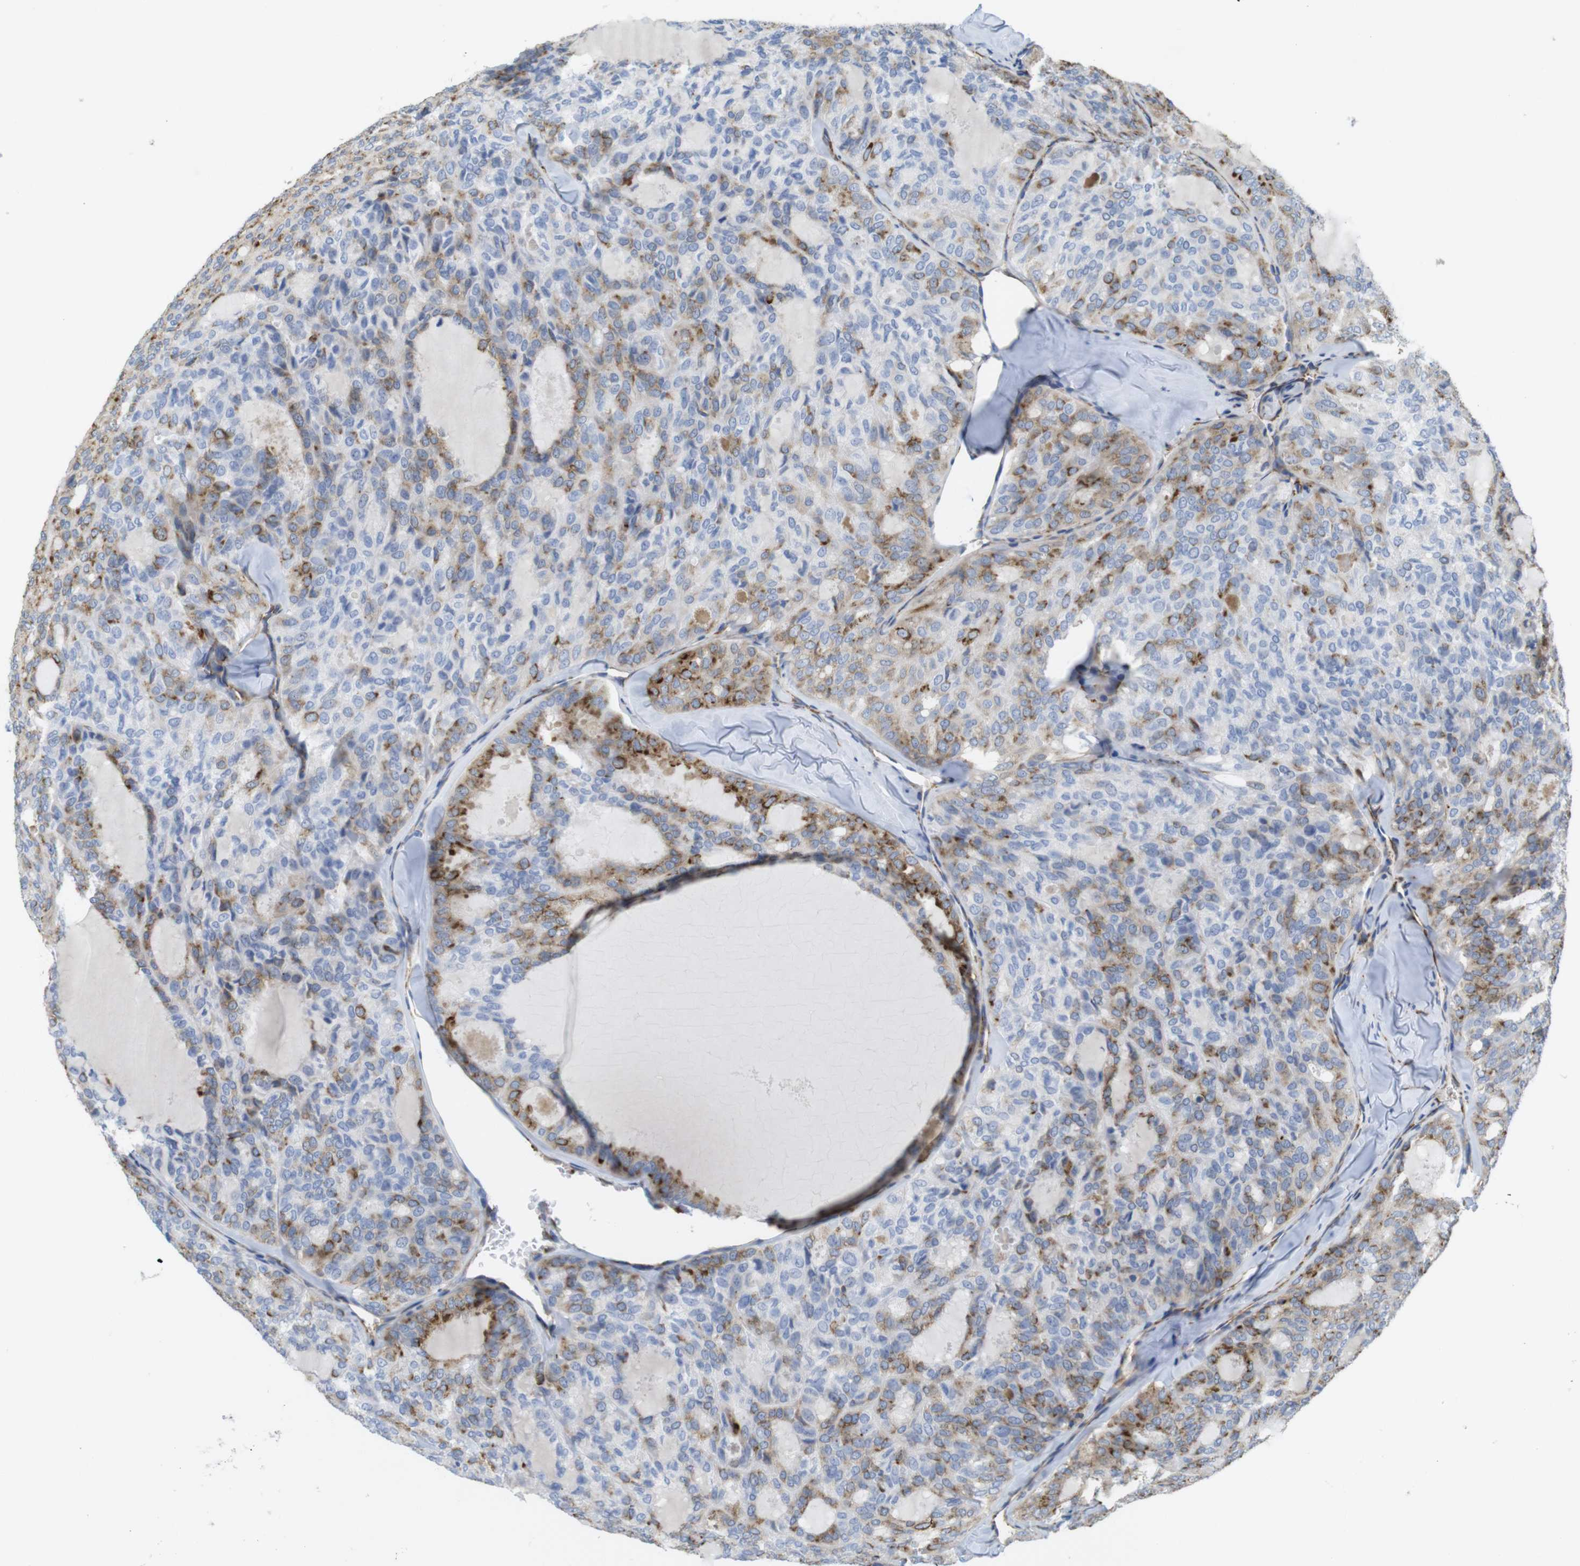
{"staining": {"intensity": "moderate", "quantity": "25%-75%", "location": "cytoplasmic/membranous"}, "tissue": "thyroid cancer", "cell_type": "Tumor cells", "image_type": "cancer", "snomed": [{"axis": "morphology", "description": "Follicular adenoma carcinoma, NOS"}, {"axis": "topography", "description": "Thyroid gland"}], "caption": "Follicular adenoma carcinoma (thyroid) stained for a protein (brown) shows moderate cytoplasmic/membranous positive staining in about 25%-75% of tumor cells.", "gene": "PCNX2", "patient": {"sex": "male", "age": 75}}